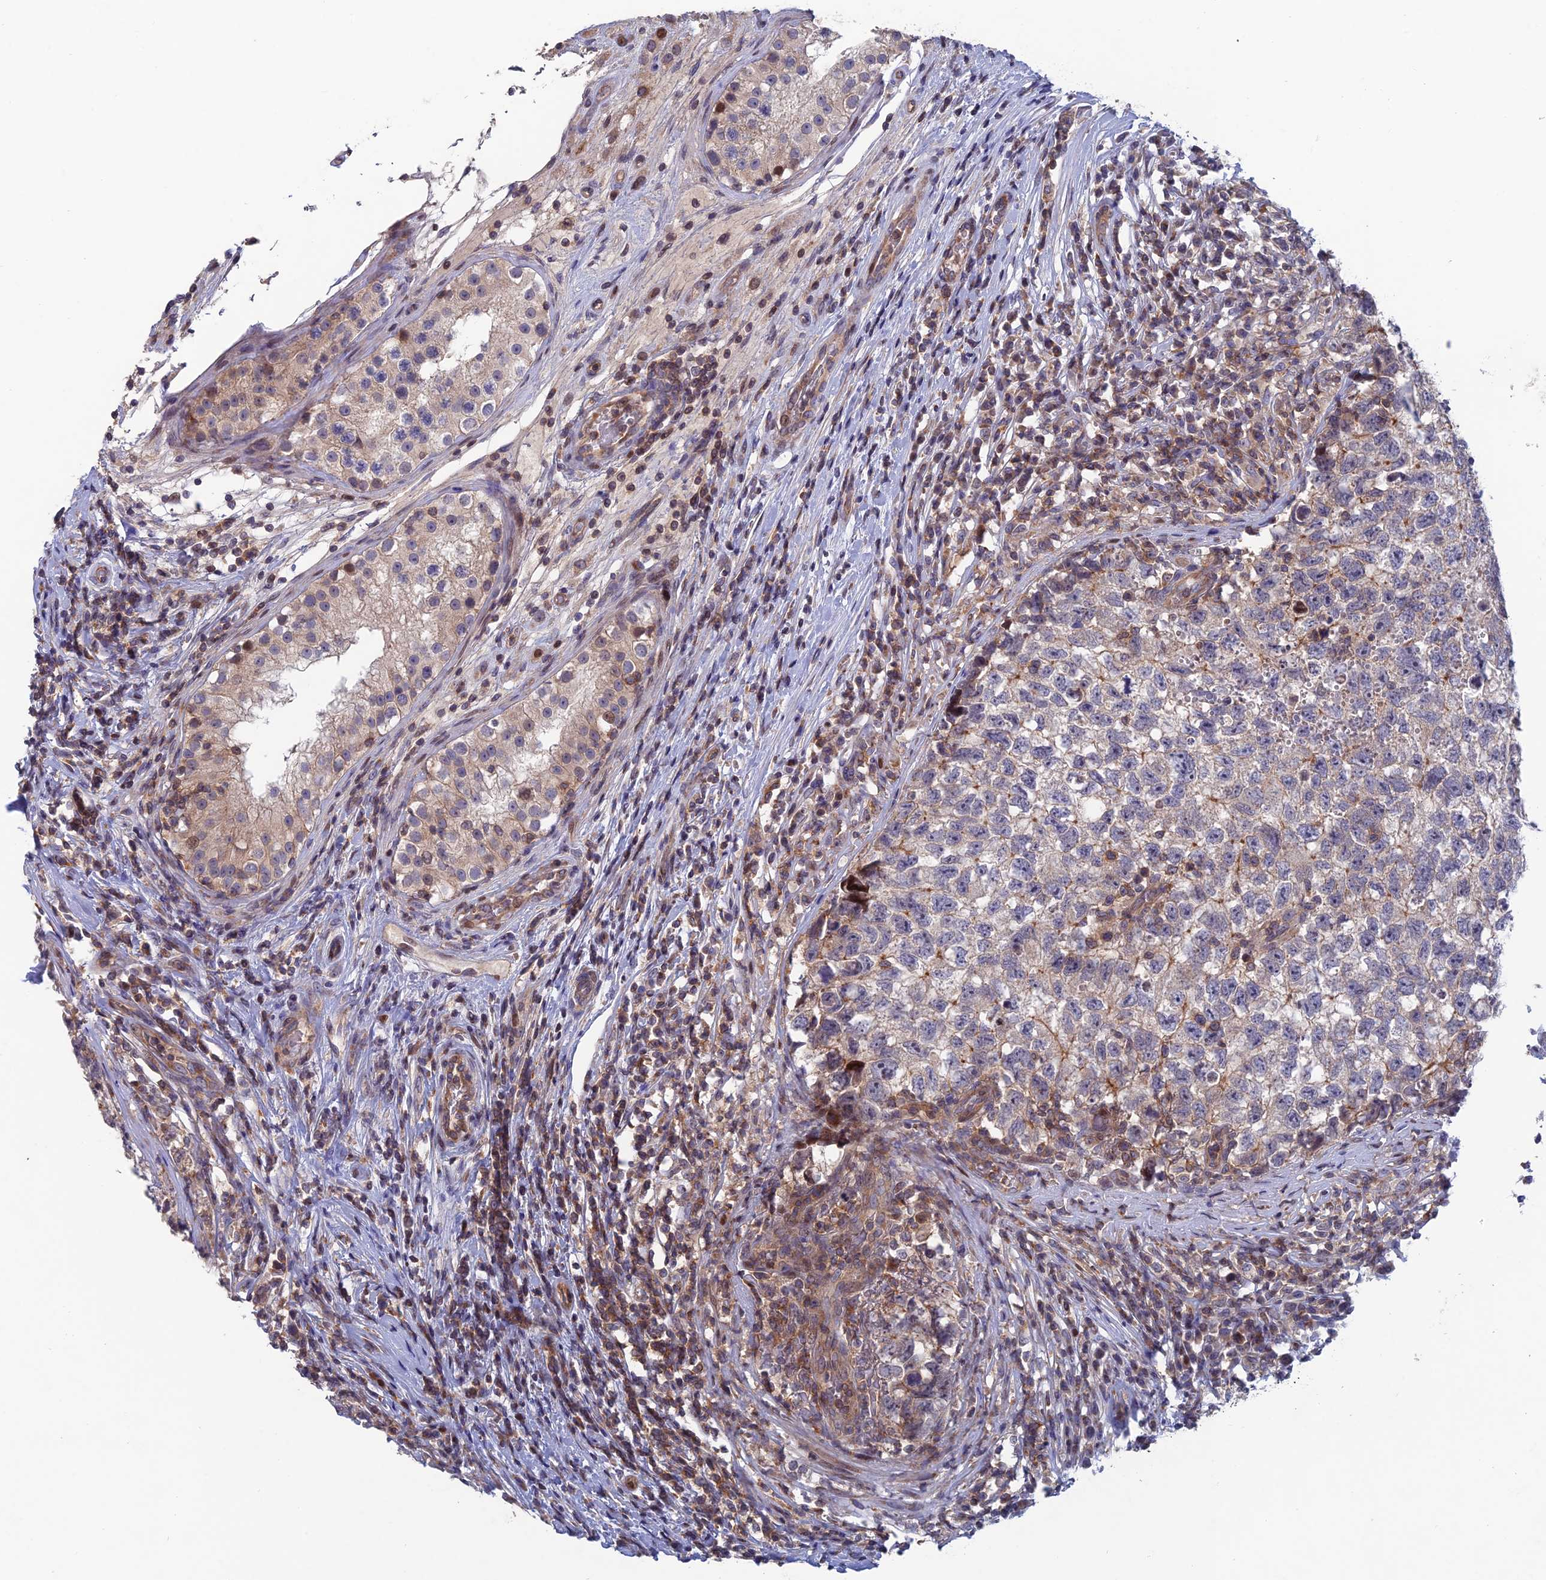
{"staining": {"intensity": "moderate", "quantity": "<25%", "location": "cytoplasmic/membranous"}, "tissue": "testis cancer", "cell_type": "Tumor cells", "image_type": "cancer", "snomed": [{"axis": "morphology", "description": "Seminoma, NOS"}, {"axis": "morphology", "description": "Carcinoma, Embryonal, NOS"}, {"axis": "topography", "description": "Testis"}], "caption": "Tumor cells exhibit low levels of moderate cytoplasmic/membranous expression in about <25% of cells in human testis cancer.", "gene": "USP37", "patient": {"sex": "male", "age": 29}}